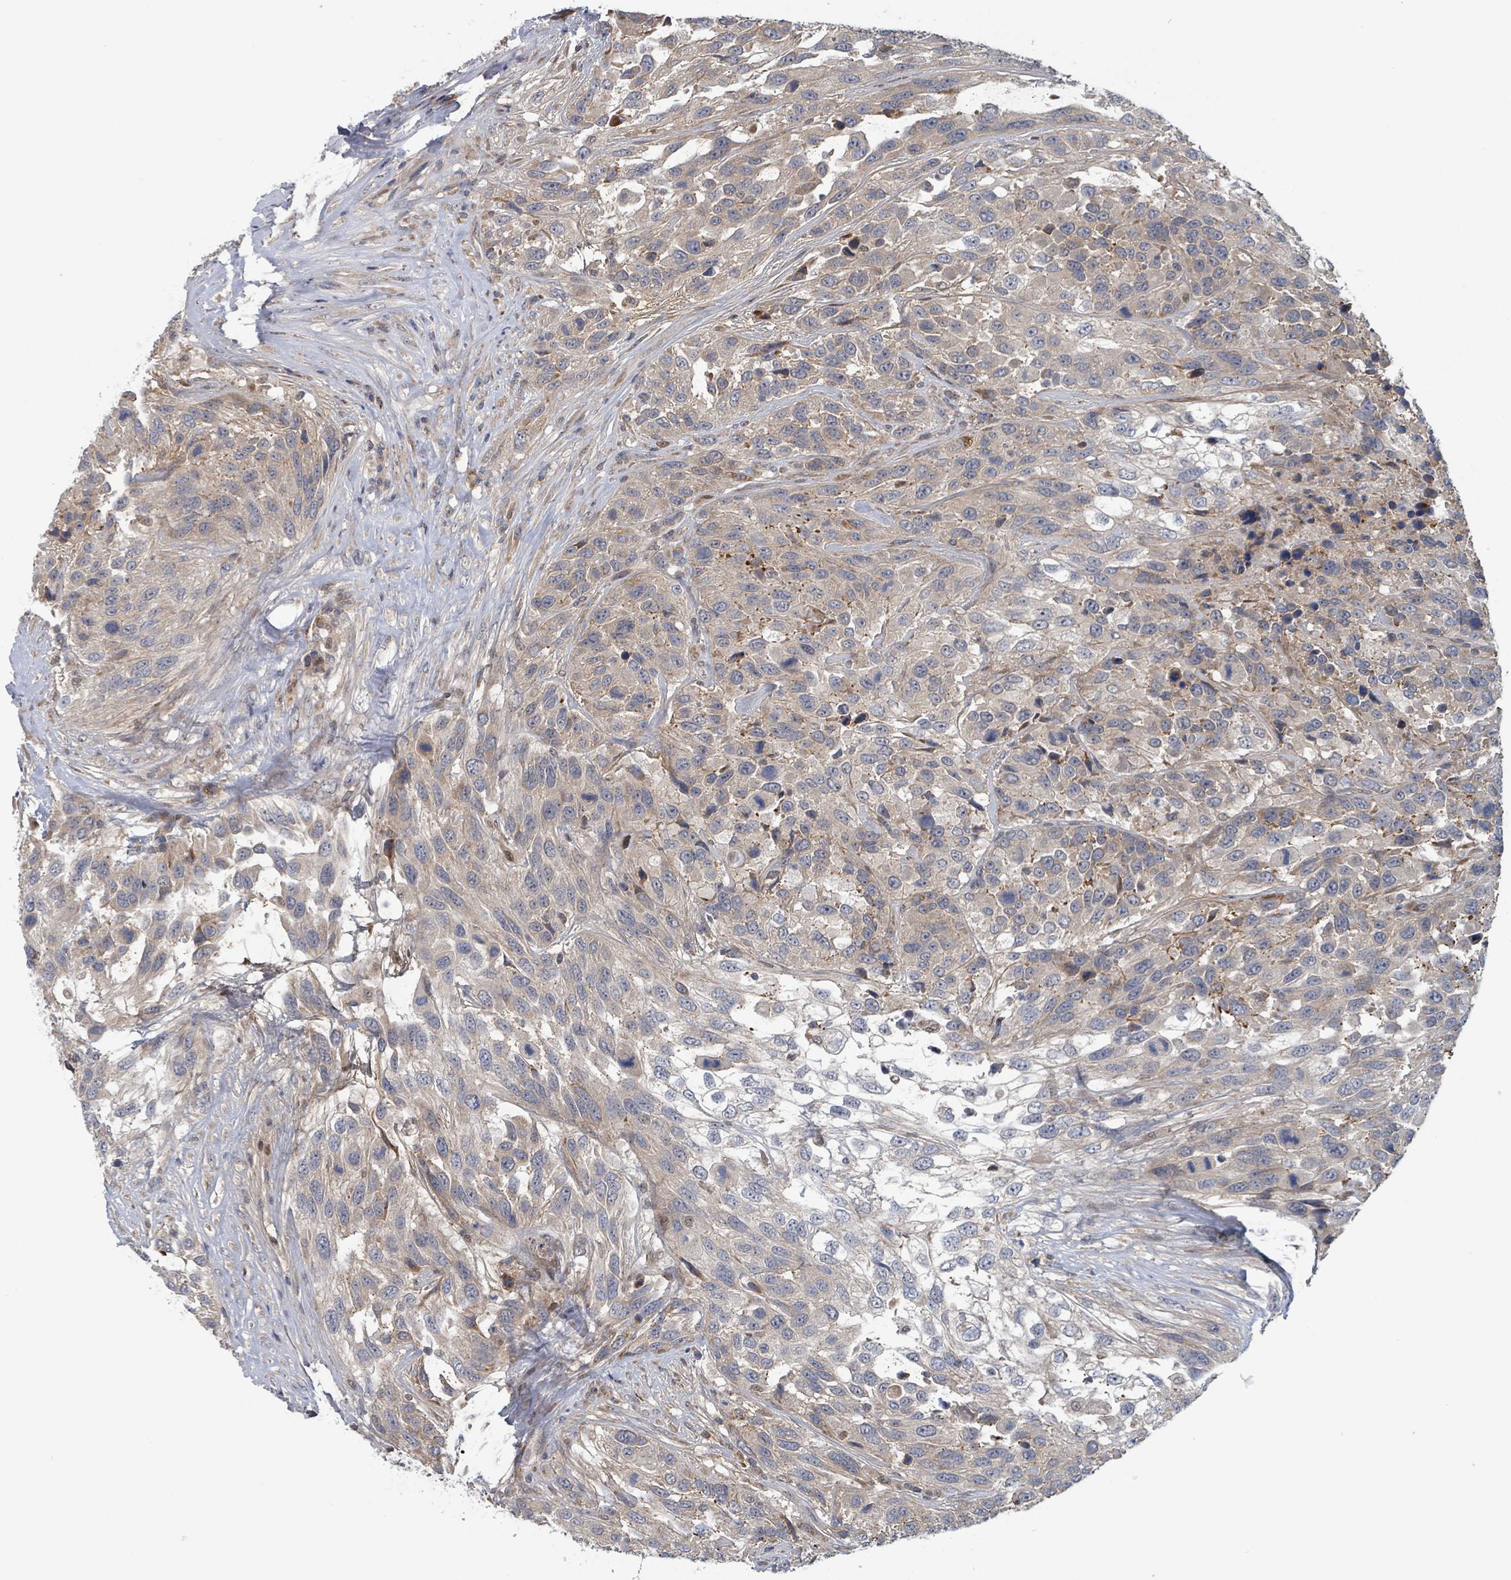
{"staining": {"intensity": "moderate", "quantity": "<25%", "location": "cytoplasmic/membranous"}, "tissue": "urothelial cancer", "cell_type": "Tumor cells", "image_type": "cancer", "snomed": [{"axis": "morphology", "description": "Urothelial carcinoma, High grade"}, {"axis": "topography", "description": "Urinary bladder"}], "caption": "Urothelial cancer was stained to show a protein in brown. There is low levels of moderate cytoplasmic/membranous staining in approximately <25% of tumor cells.", "gene": "HIVEP1", "patient": {"sex": "female", "age": 70}}